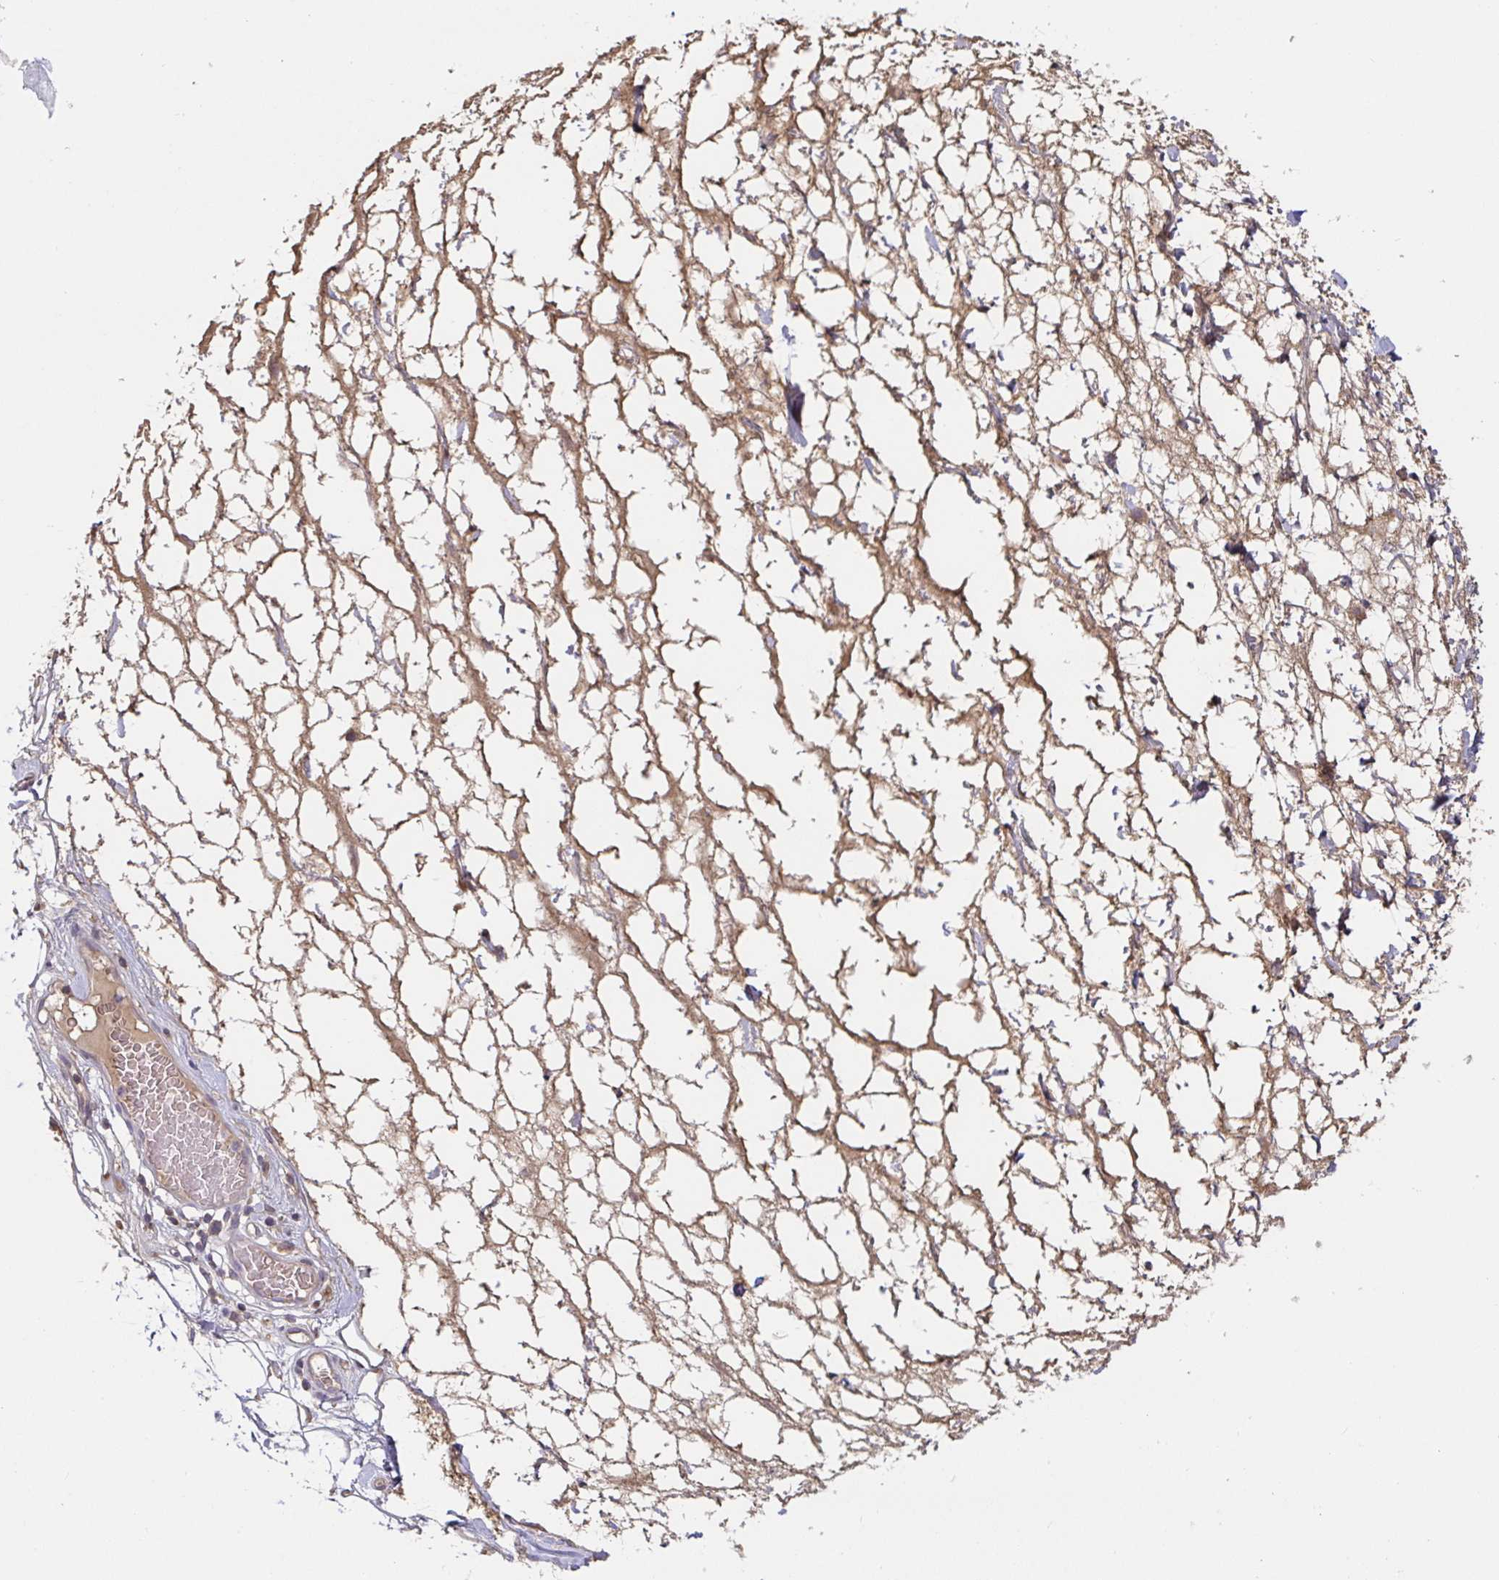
{"staining": {"intensity": "negative", "quantity": "none", "location": "none"}, "tissue": "soft tissue", "cell_type": "Chondrocytes", "image_type": "normal", "snomed": [{"axis": "morphology", "description": "Normal tissue, NOS"}, {"axis": "topography", "description": "Lymph node"}, {"axis": "topography", "description": "Cartilage tissue"}, {"axis": "topography", "description": "Nasopharynx"}], "caption": "This is an immunohistochemistry (IHC) micrograph of benign human soft tissue. There is no positivity in chondrocytes.", "gene": "LARP1", "patient": {"sex": "male", "age": 63}}